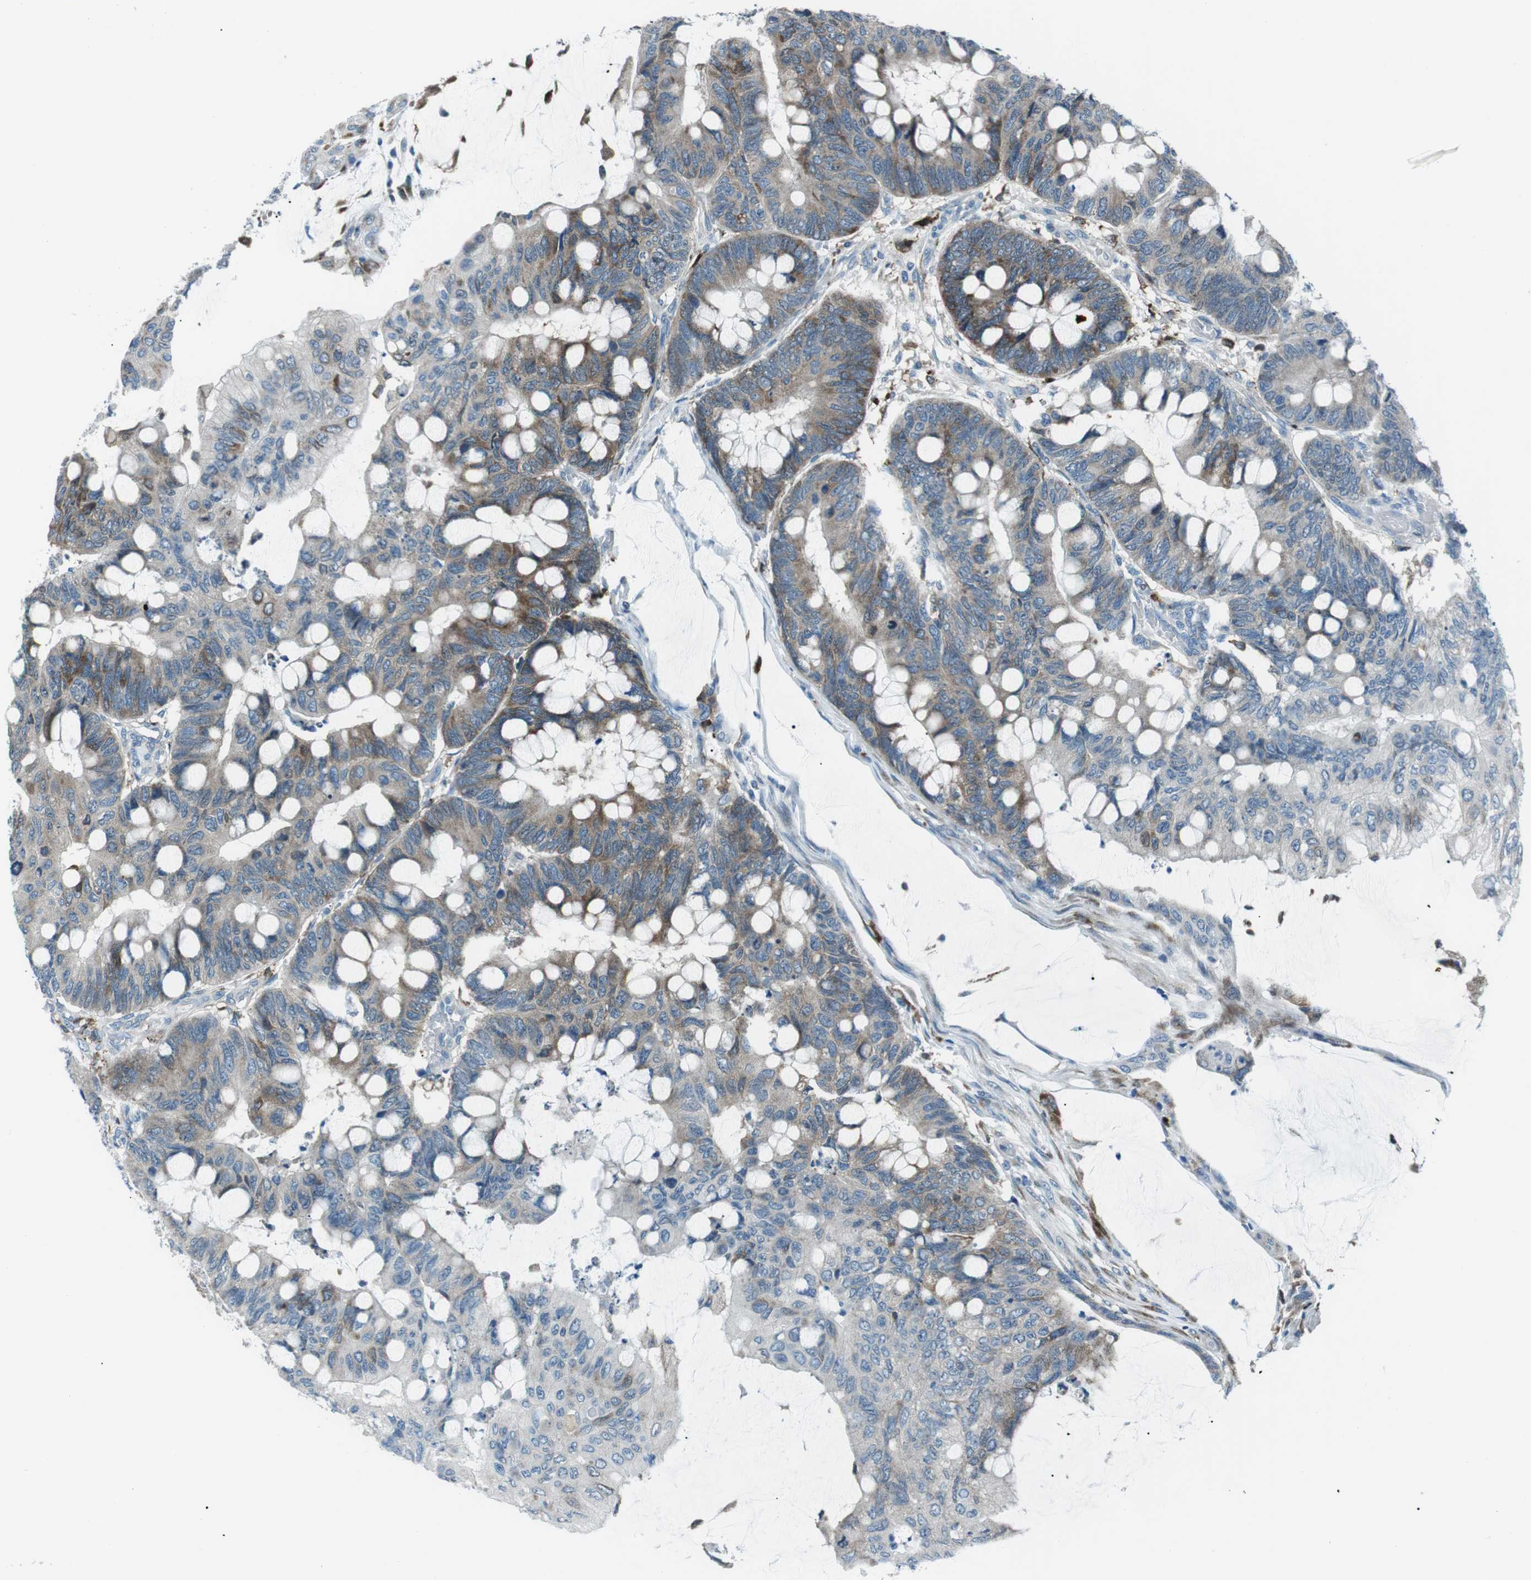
{"staining": {"intensity": "moderate", "quantity": "<25%", "location": "cytoplasmic/membranous"}, "tissue": "colorectal cancer", "cell_type": "Tumor cells", "image_type": "cancer", "snomed": [{"axis": "morphology", "description": "Normal tissue, NOS"}, {"axis": "morphology", "description": "Adenocarcinoma, NOS"}, {"axis": "topography", "description": "Rectum"}], "caption": "An immunohistochemistry (IHC) image of neoplastic tissue is shown. Protein staining in brown labels moderate cytoplasmic/membranous positivity in adenocarcinoma (colorectal) within tumor cells.", "gene": "BLNK", "patient": {"sex": "male", "age": 92}}